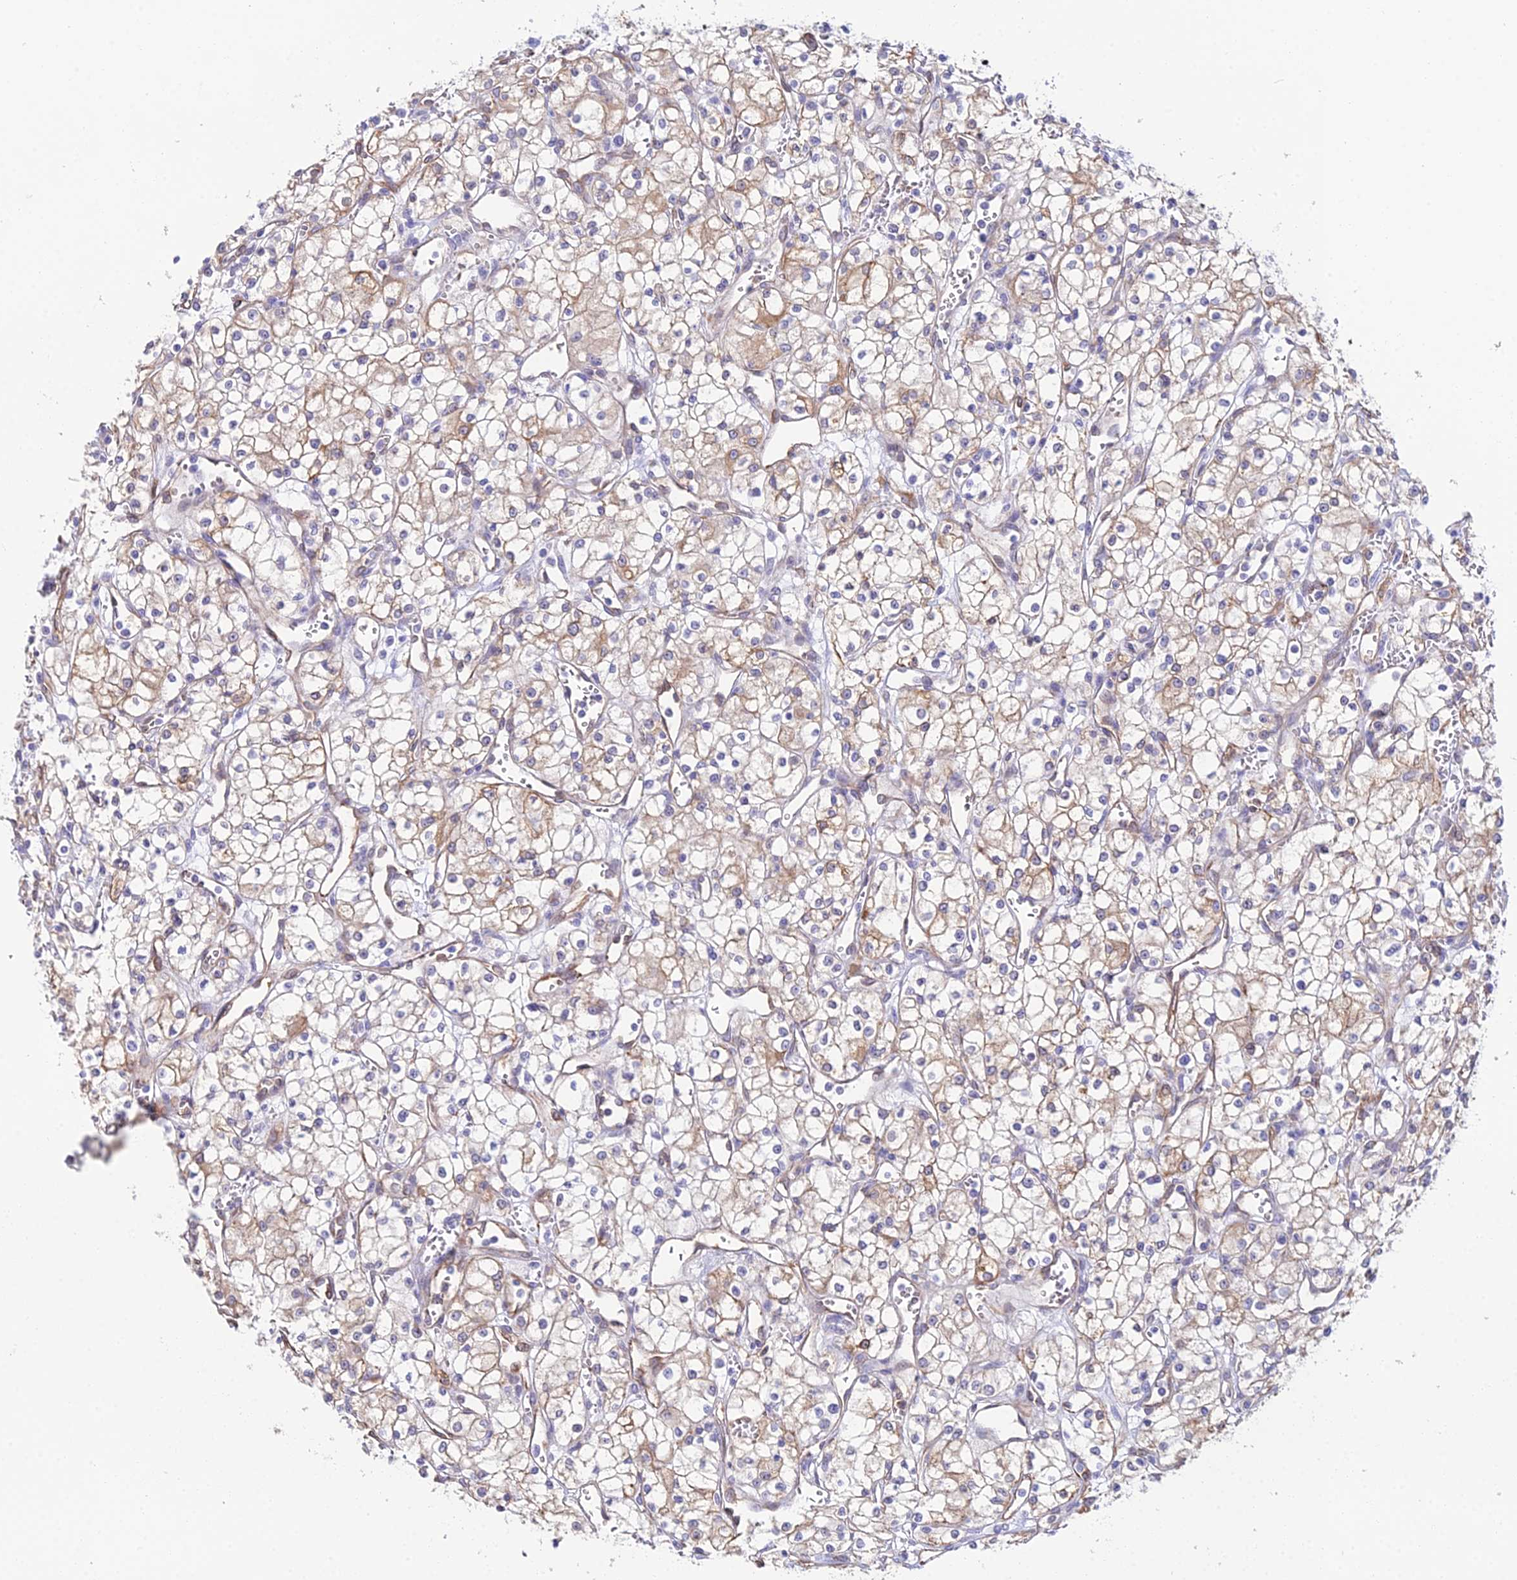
{"staining": {"intensity": "weak", "quantity": "25%-75%", "location": "cytoplasmic/membranous"}, "tissue": "renal cancer", "cell_type": "Tumor cells", "image_type": "cancer", "snomed": [{"axis": "morphology", "description": "Adenocarcinoma, NOS"}, {"axis": "topography", "description": "Kidney"}], "caption": "Immunohistochemical staining of renal cancer (adenocarcinoma) displays low levels of weak cytoplasmic/membranous staining in about 25%-75% of tumor cells.", "gene": "MXRA7", "patient": {"sex": "male", "age": 59}}